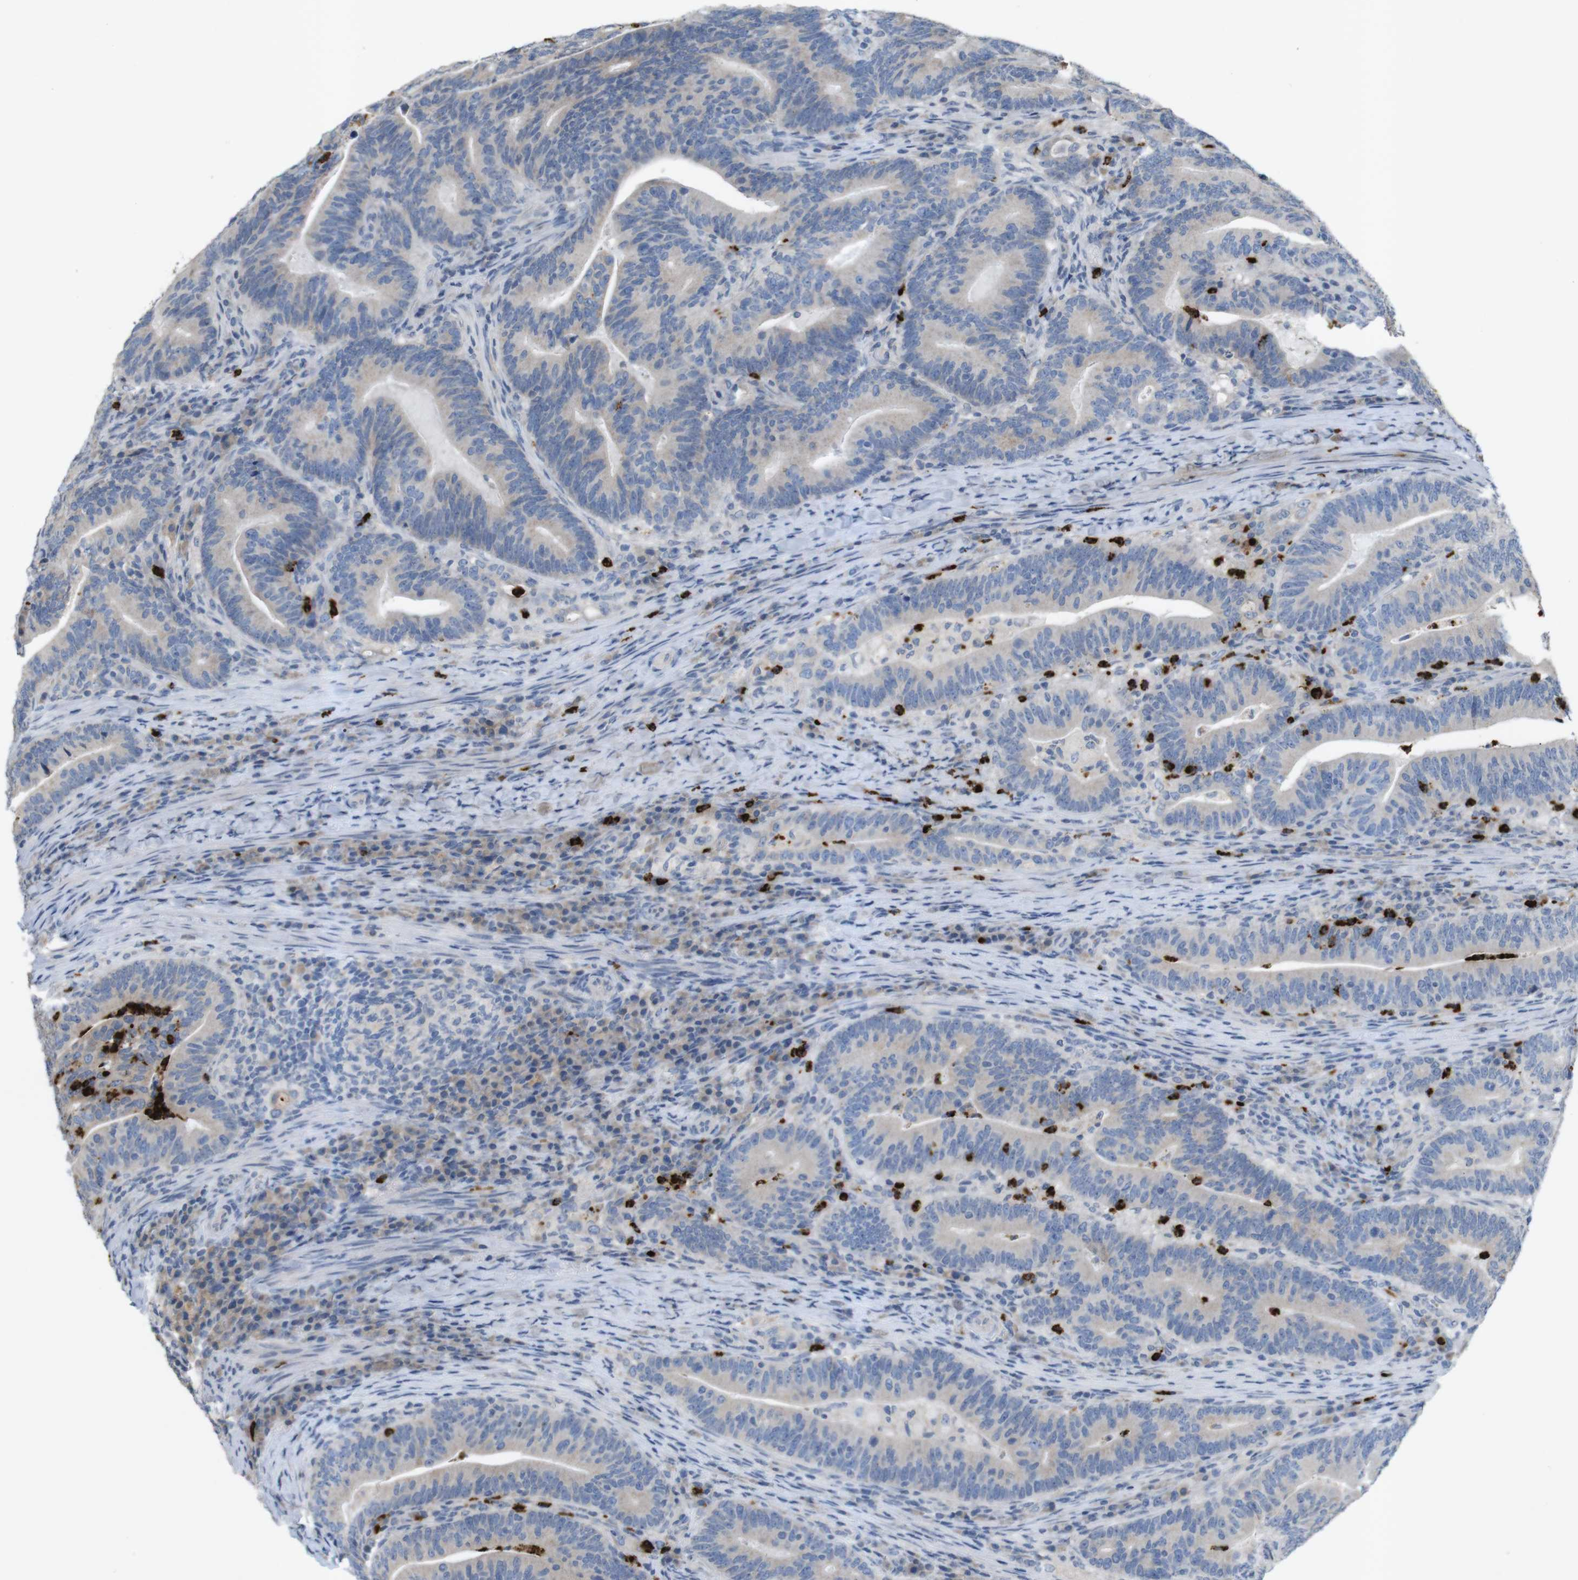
{"staining": {"intensity": "negative", "quantity": "none", "location": "none"}, "tissue": "colorectal cancer", "cell_type": "Tumor cells", "image_type": "cancer", "snomed": [{"axis": "morphology", "description": "Normal tissue, NOS"}, {"axis": "morphology", "description": "Adenocarcinoma, NOS"}, {"axis": "topography", "description": "Colon"}], "caption": "Image shows no protein staining in tumor cells of adenocarcinoma (colorectal) tissue.", "gene": "TSPAN14", "patient": {"sex": "female", "age": 66}}